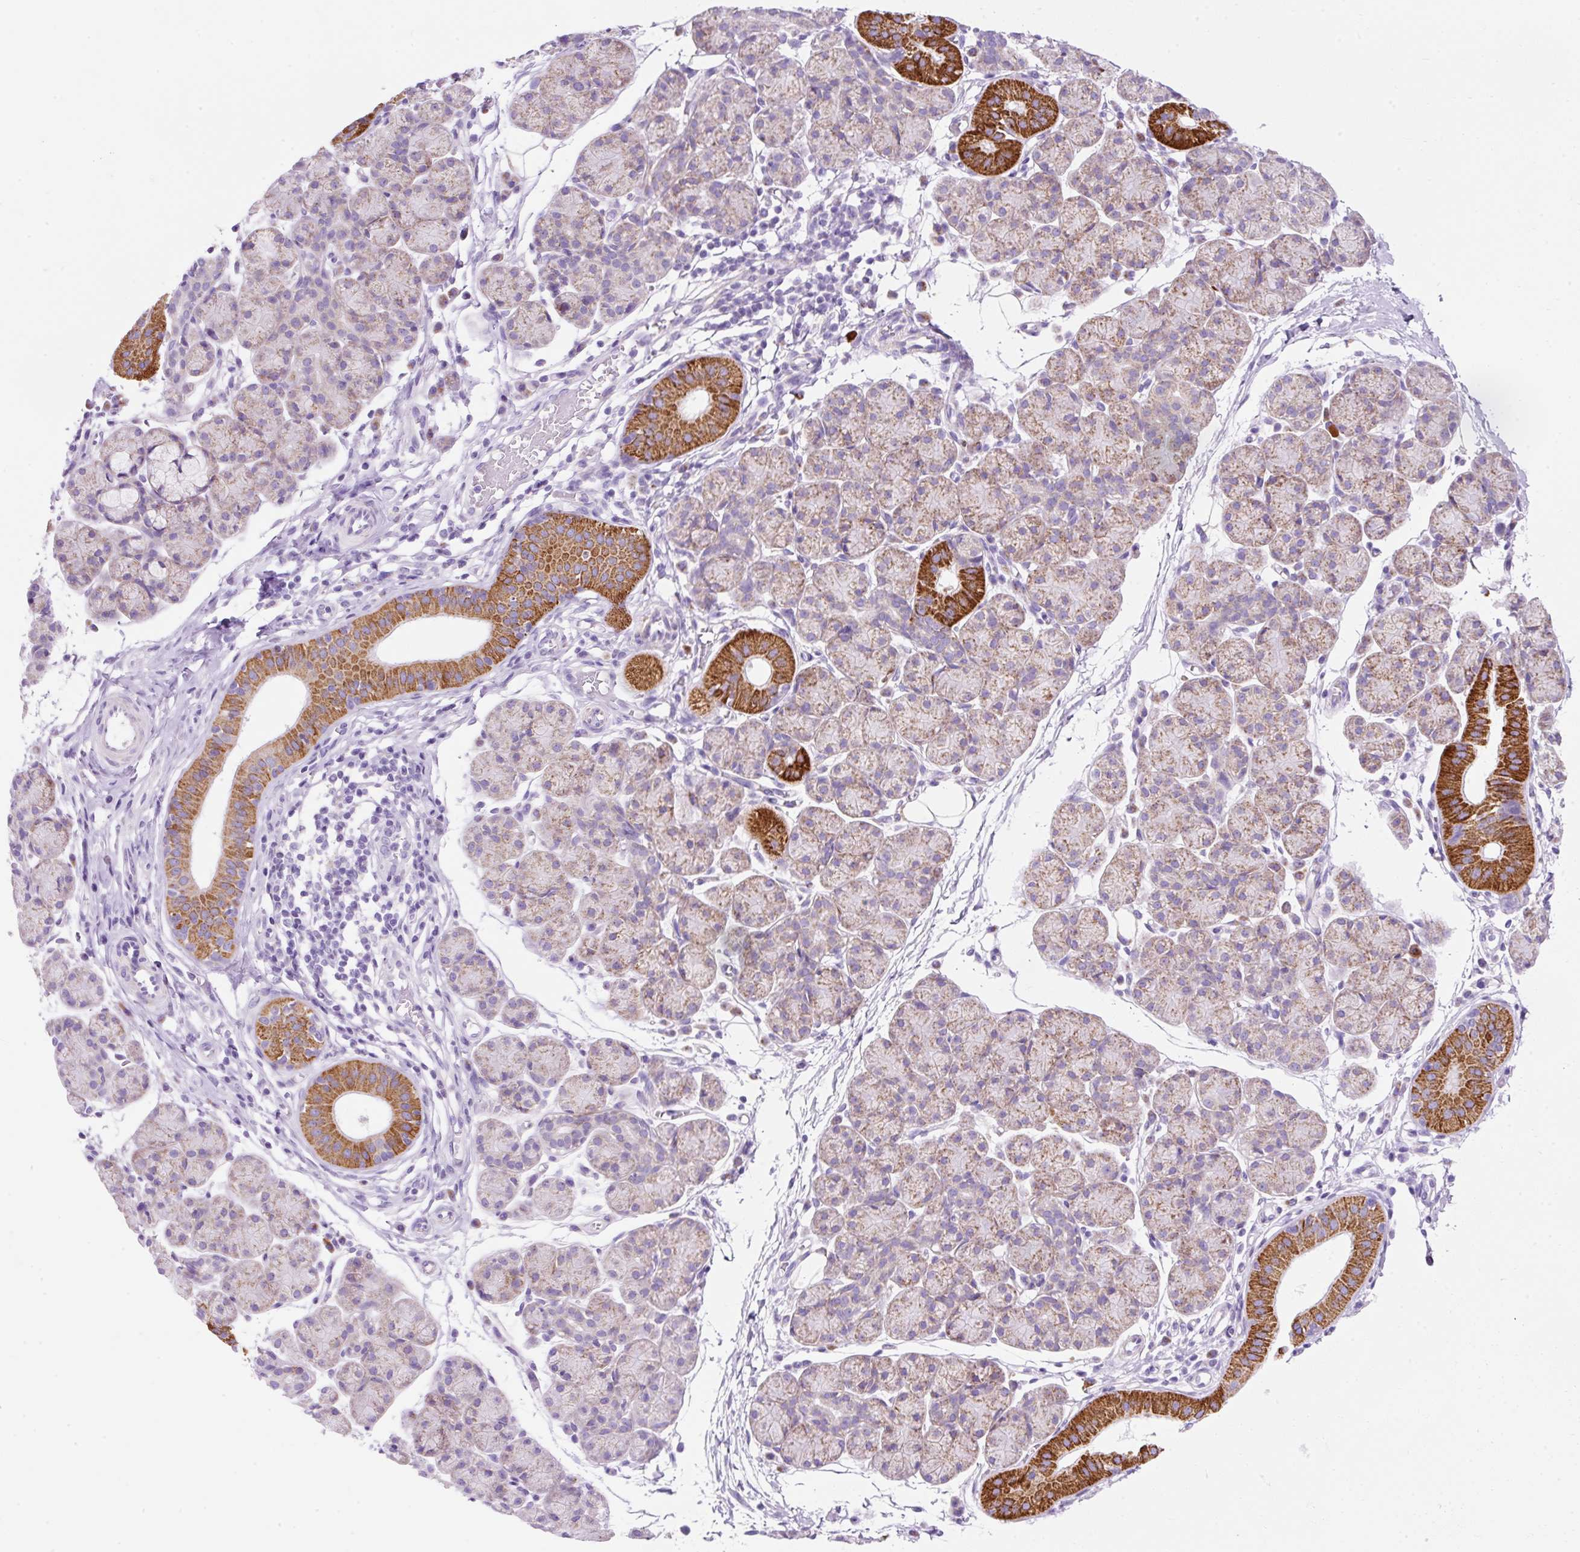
{"staining": {"intensity": "strong", "quantity": "<25%", "location": "cytoplasmic/membranous"}, "tissue": "salivary gland", "cell_type": "Glandular cells", "image_type": "normal", "snomed": [{"axis": "morphology", "description": "Normal tissue, NOS"}, {"axis": "morphology", "description": "Inflammation, NOS"}, {"axis": "topography", "description": "Lymph node"}, {"axis": "topography", "description": "Salivary gland"}], "caption": "Immunohistochemistry (IHC) histopathology image of benign salivary gland stained for a protein (brown), which displays medium levels of strong cytoplasmic/membranous positivity in approximately <25% of glandular cells.", "gene": "PLPP2", "patient": {"sex": "male", "age": 3}}